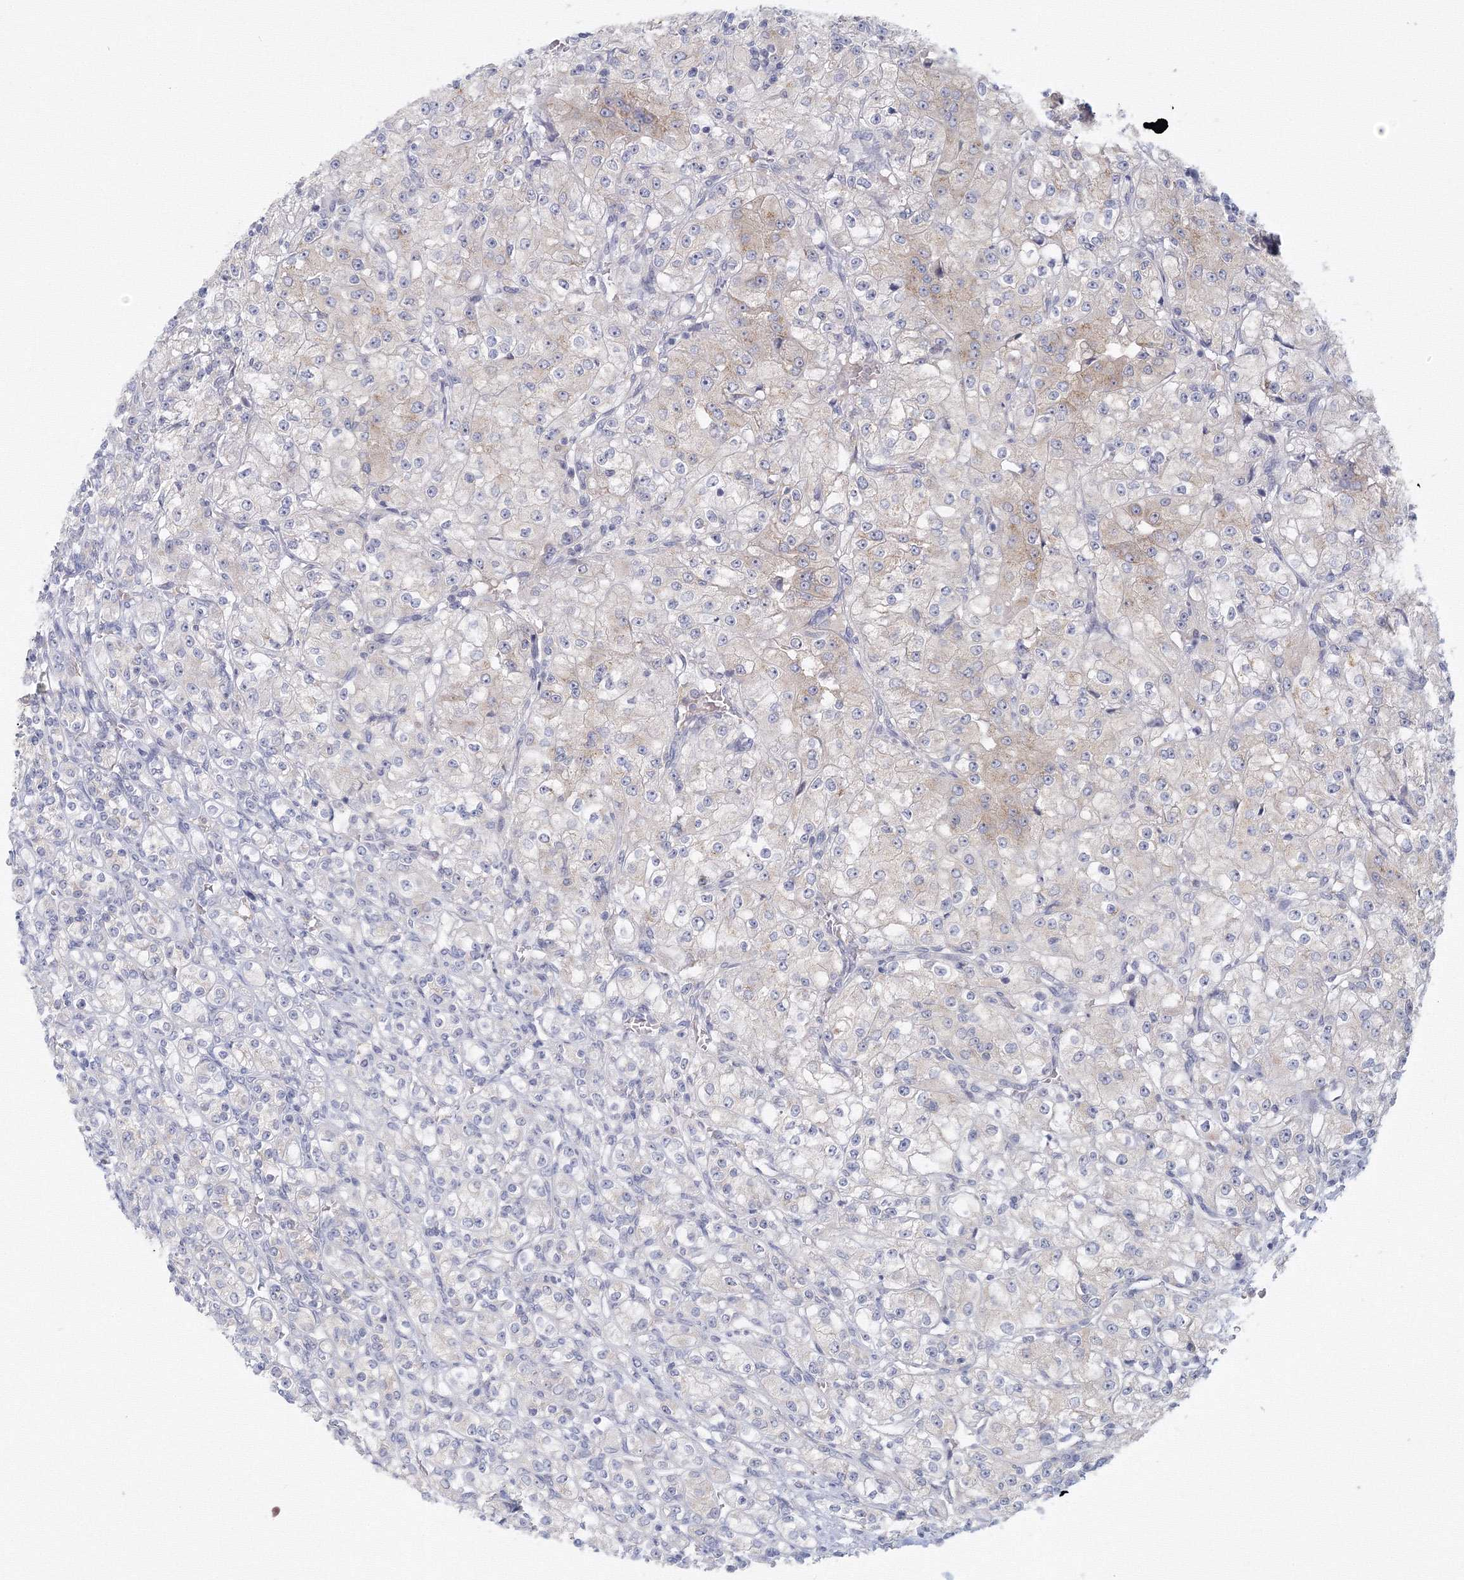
{"staining": {"intensity": "negative", "quantity": "none", "location": "none"}, "tissue": "renal cancer", "cell_type": "Tumor cells", "image_type": "cancer", "snomed": [{"axis": "morphology", "description": "Adenocarcinoma, NOS"}, {"axis": "topography", "description": "Kidney"}], "caption": "IHC image of human renal adenocarcinoma stained for a protein (brown), which demonstrates no staining in tumor cells.", "gene": "TACC2", "patient": {"sex": "male", "age": 77}}